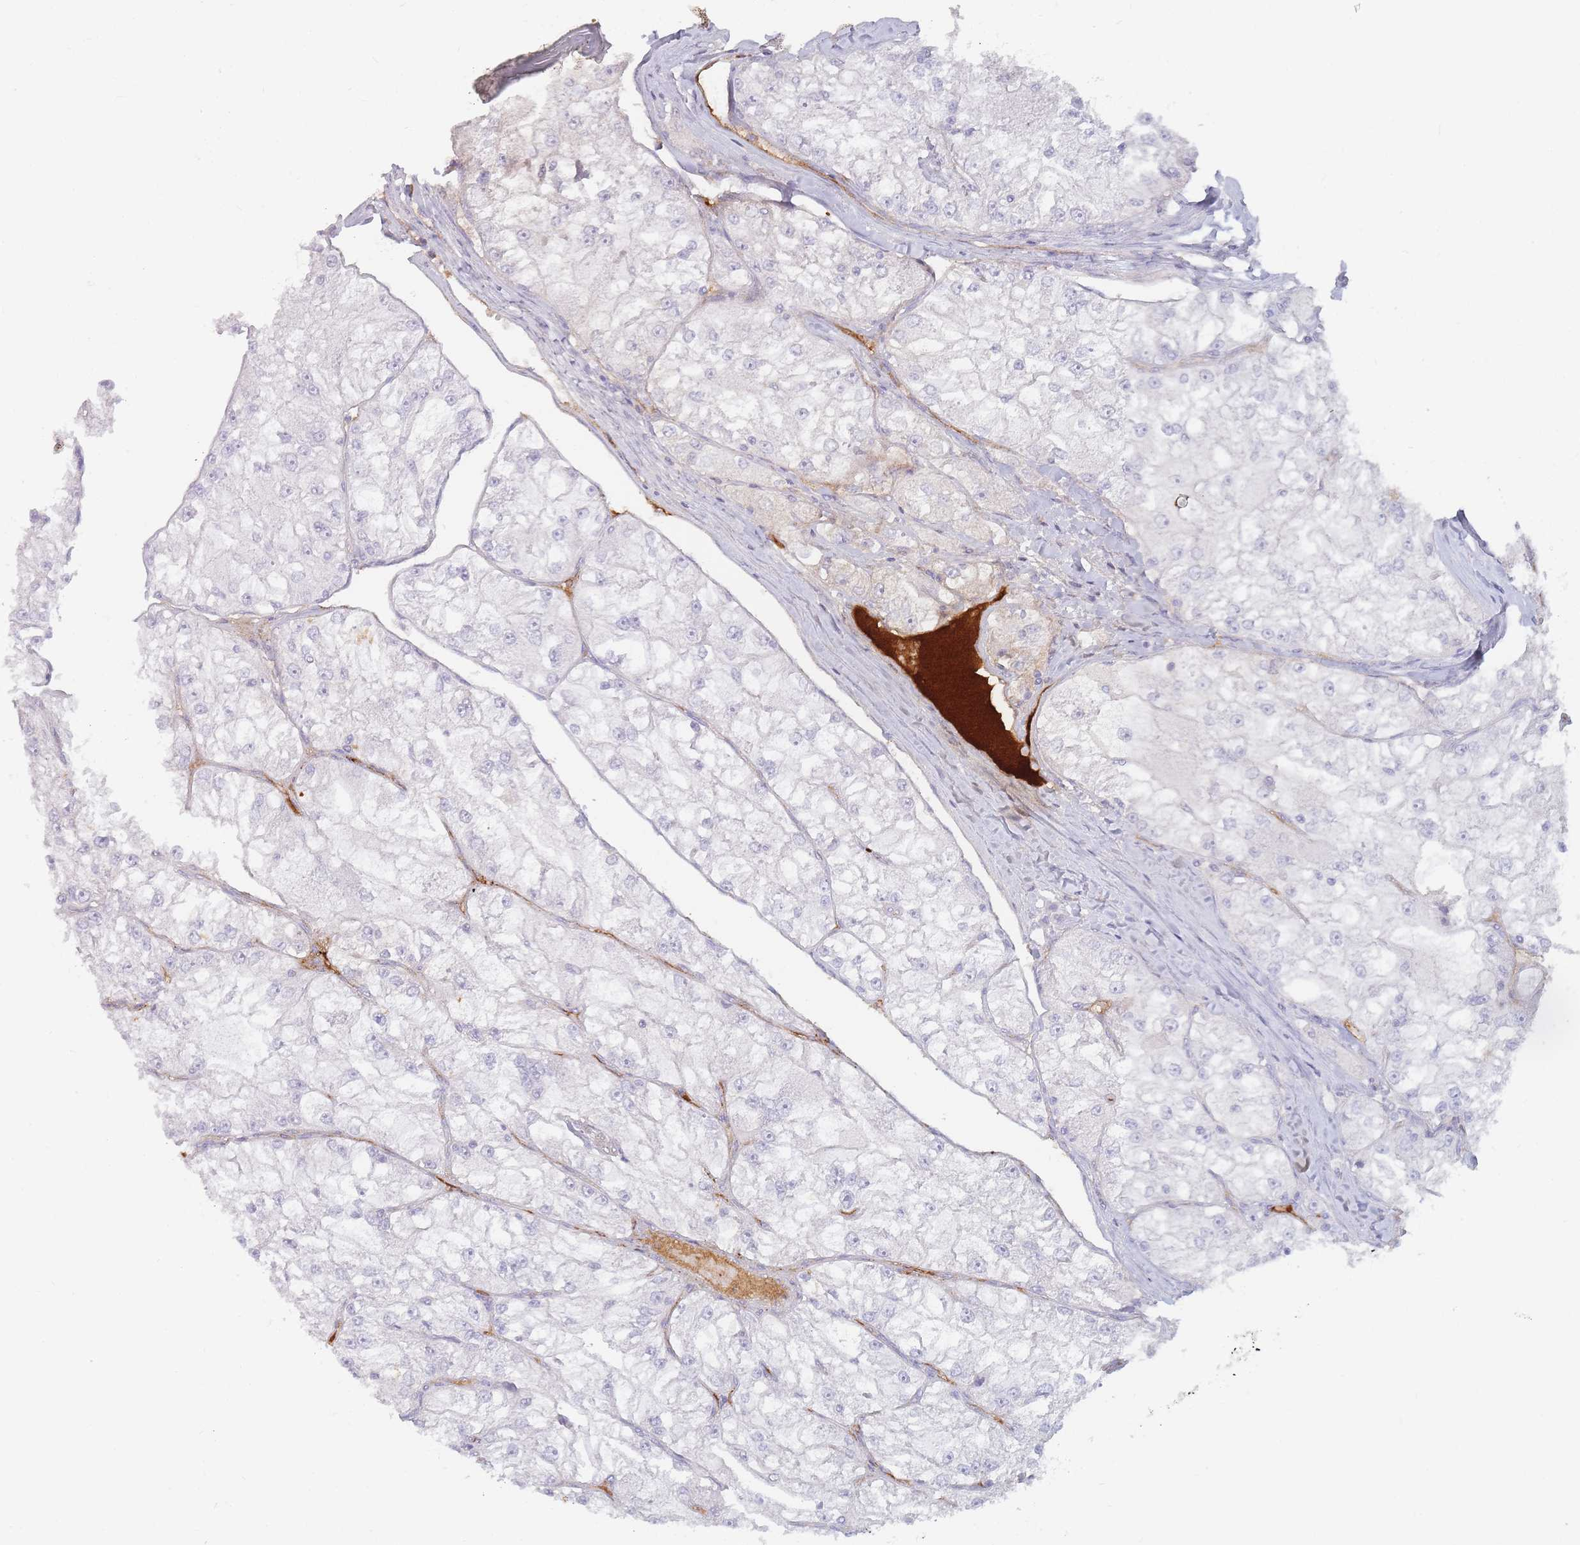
{"staining": {"intensity": "weak", "quantity": "<25%", "location": "cytoplasmic/membranous"}, "tissue": "renal cancer", "cell_type": "Tumor cells", "image_type": "cancer", "snomed": [{"axis": "morphology", "description": "Adenocarcinoma, NOS"}, {"axis": "topography", "description": "Kidney"}], "caption": "Immunohistochemistry photomicrograph of neoplastic tissue: human renal cancer stained with DAB (3,3'-diaminobenzidine) shows no significant protein positivity in tumor cells.", "gene": "PRG4", "patient": {"sex": "female", "age": 72}}